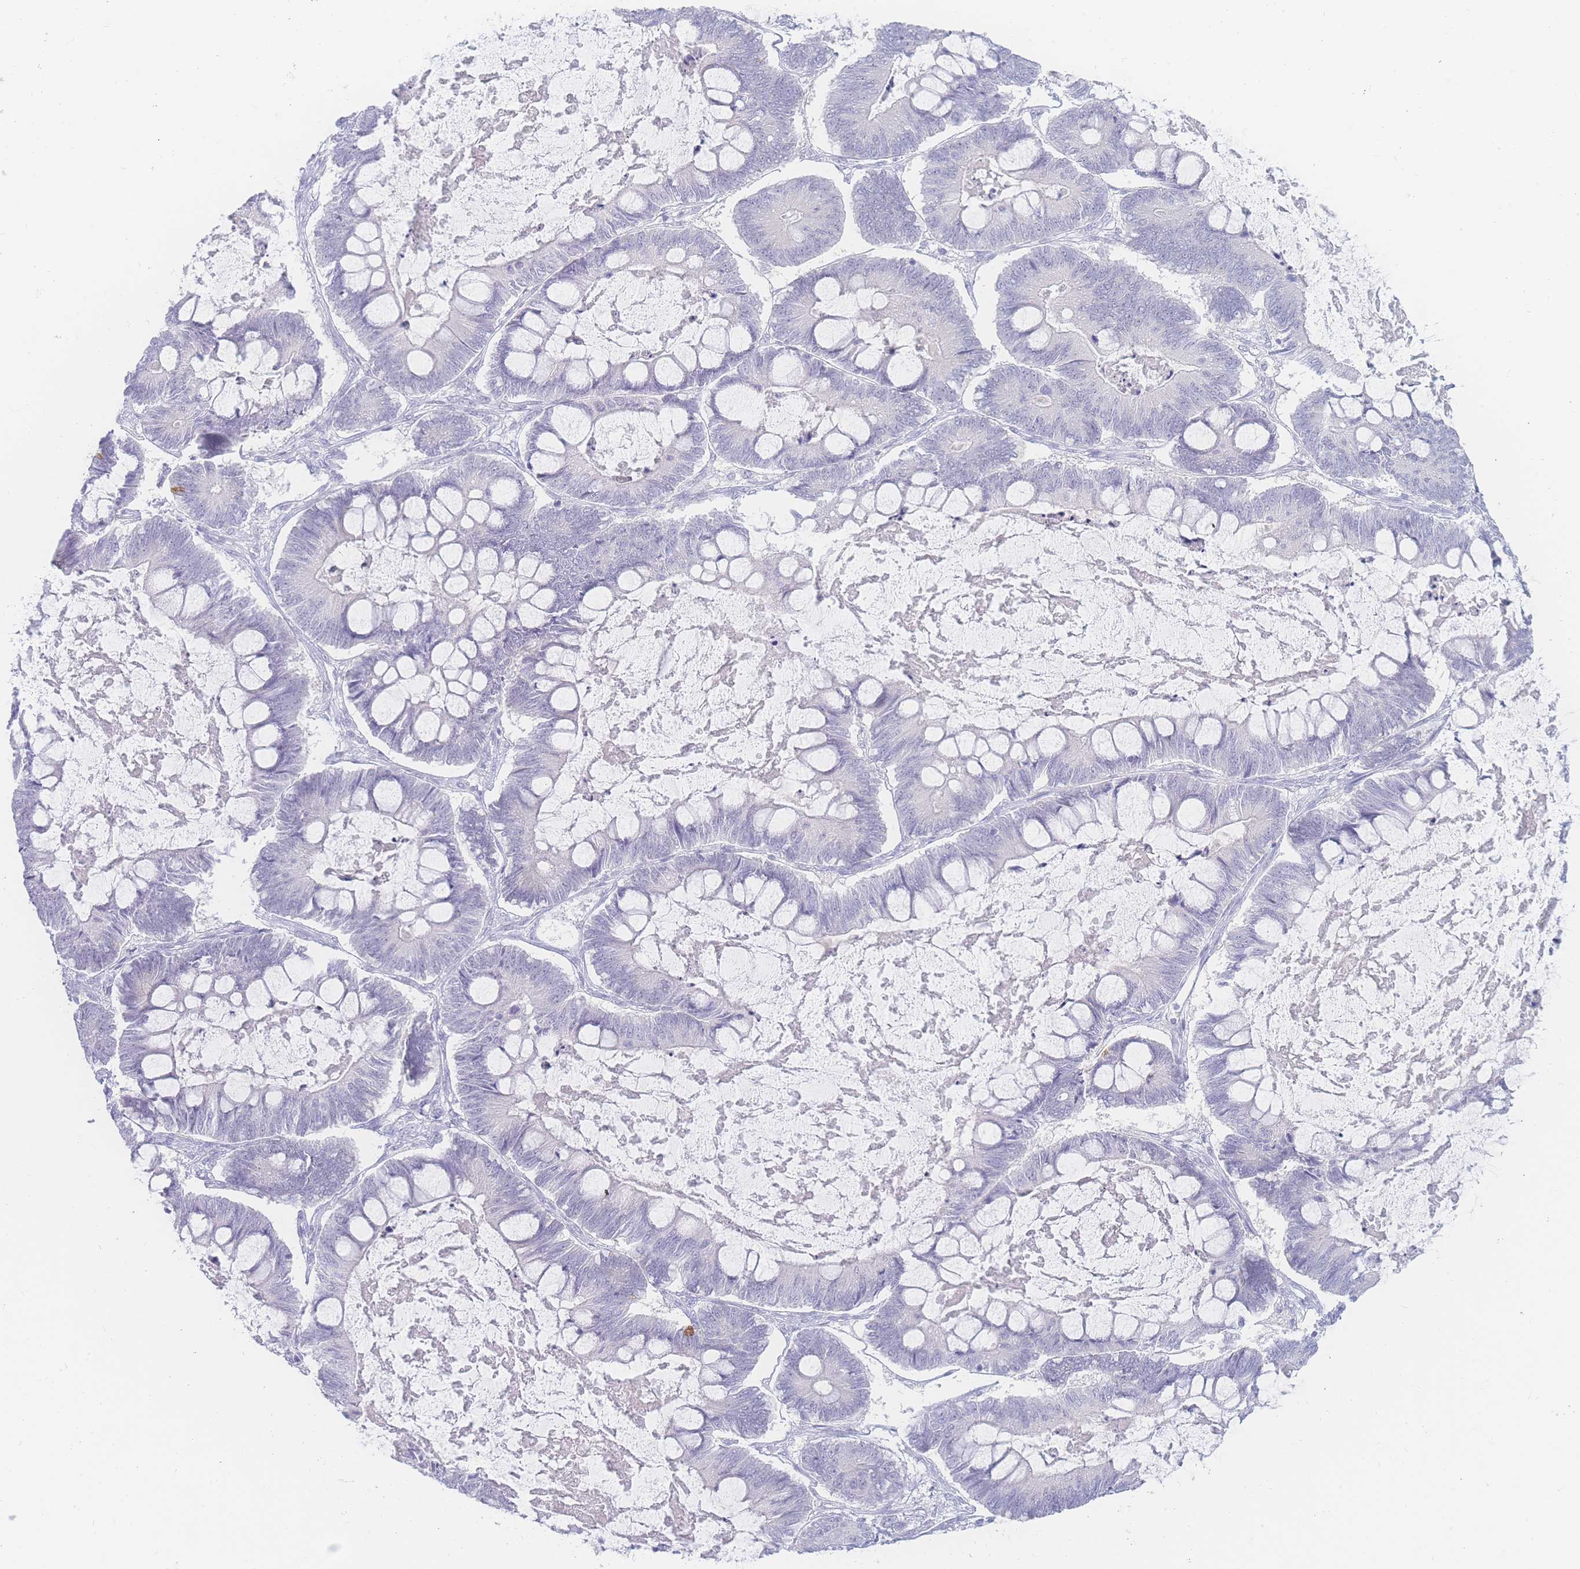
{"staining": {"intensity": "negative", "quantity": "none", "location": "none"}, "tissue": "ovarian cancer", "cell_type": "Tumor cells", "image_type": "cancer", "snomed": [{"axis": "morphology", "description": "Cystadenocarcinoma, mucinous, NOS"}, {"axis": "topography", "description": "Ovary"}], "caption": "Tumor cells show no significant staining in ovarian mucinous cystadenocarcinoma. (IHC, brightfield microscopy, high magnification).", "gene": "PRSS22", "patient": {"sex": "female", "age": 61}}